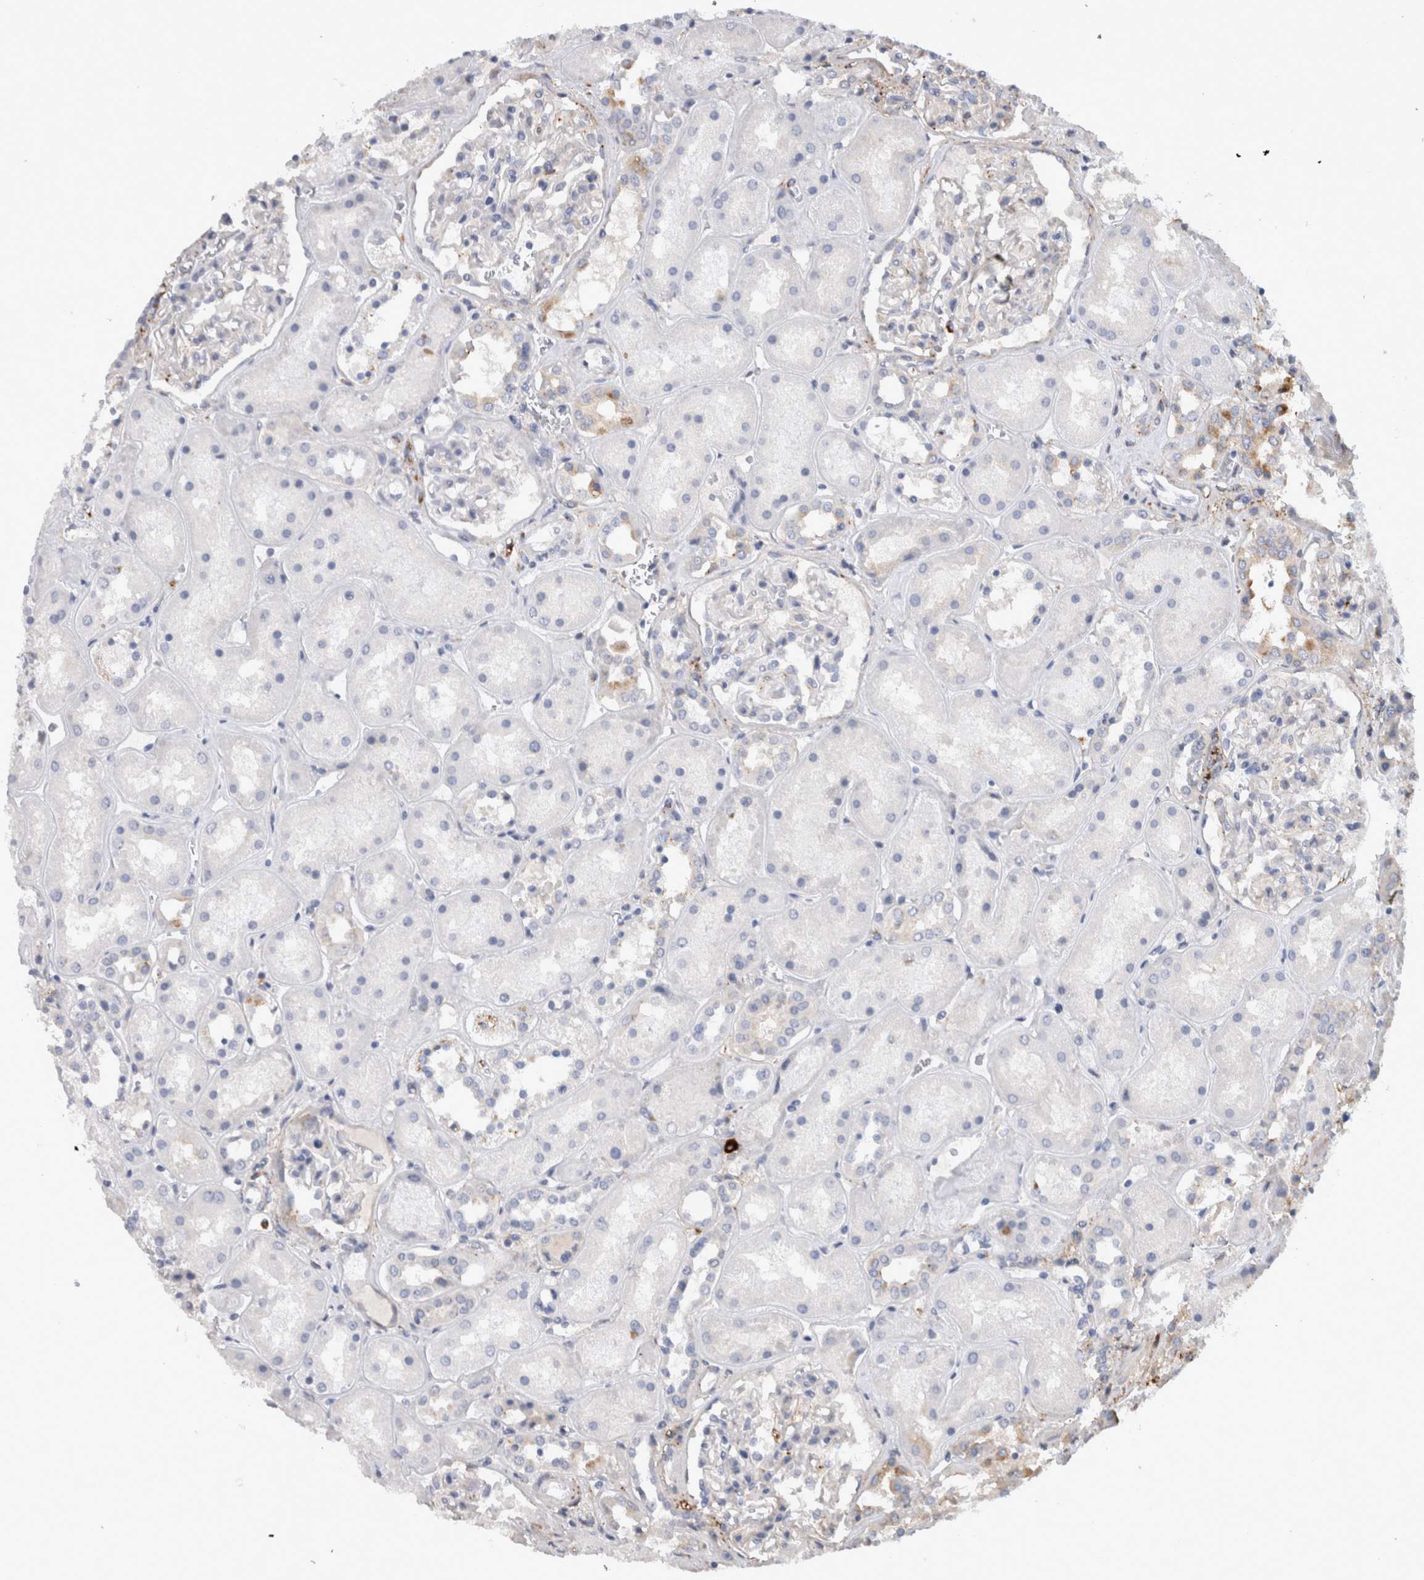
{"staining": {"intensity": "negative", "quantity": "none", "location": "none"}, "tissue": "kidney", "cell_type": "Cells in glomeruli", "image_type": "normal", "snomed": [{"axis": "morphology", "description": "Normal tissue, NOS"}, {"axis": "topography", "description": "Kidney"}], "caption": "Histopathology image shows no protein staining in cells in glomeruli of unremarkable kidney. (IHC, brightfield microscopy, high magnification).", "gene": "CD63", "patient": {"sex": "male", "age": 70}}